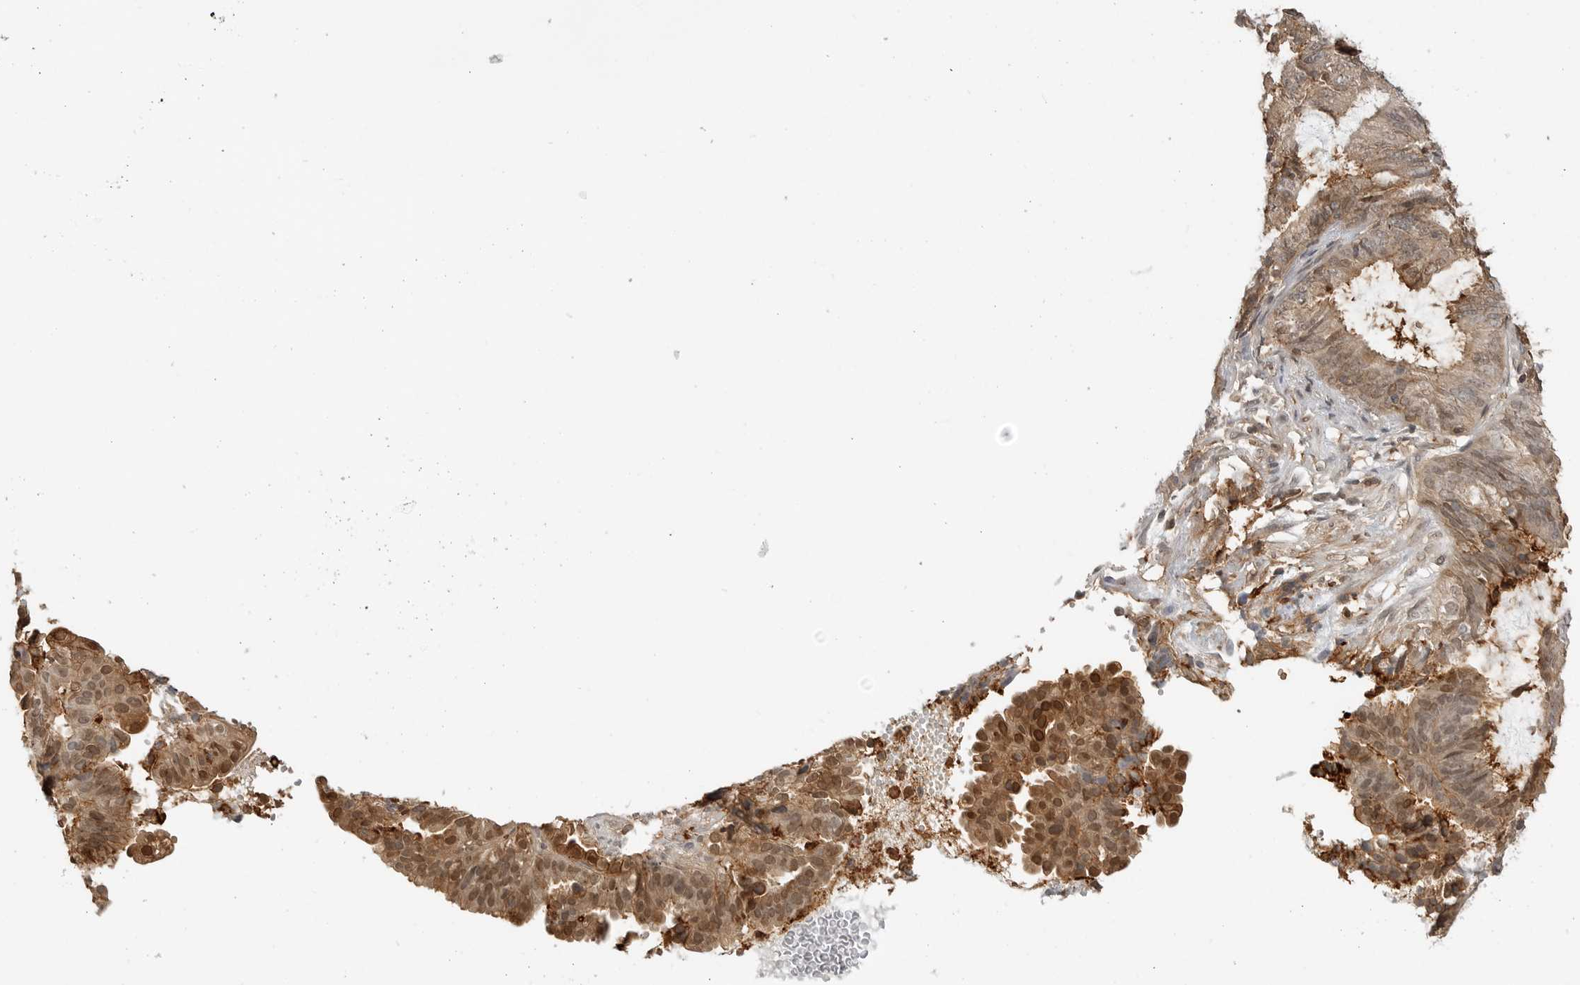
{"staining": {"intensity": "moderate", "quantity": ">75%", "location": "cytoplasmic/membranous,nuclear"}, "tissue": "endometrial cancer", "cell_type": "Tumor cells", "image_type": "cancer", "snomed": [{"axis": "morphology", "description": "Adenocarcinoma, NOS"}, {"axis": "topography", "description": "Endometrium"}], "caption": "Tumor cells reveal moderate cytoplasmic/membranous and nuclear staining in about >75% of cells in endometrial cancer. (DAB IHC, brown staining for protein, blue staining for nuclei).", "gene": "ANXA11", "patient": {"sex": "female", "age": 49}}